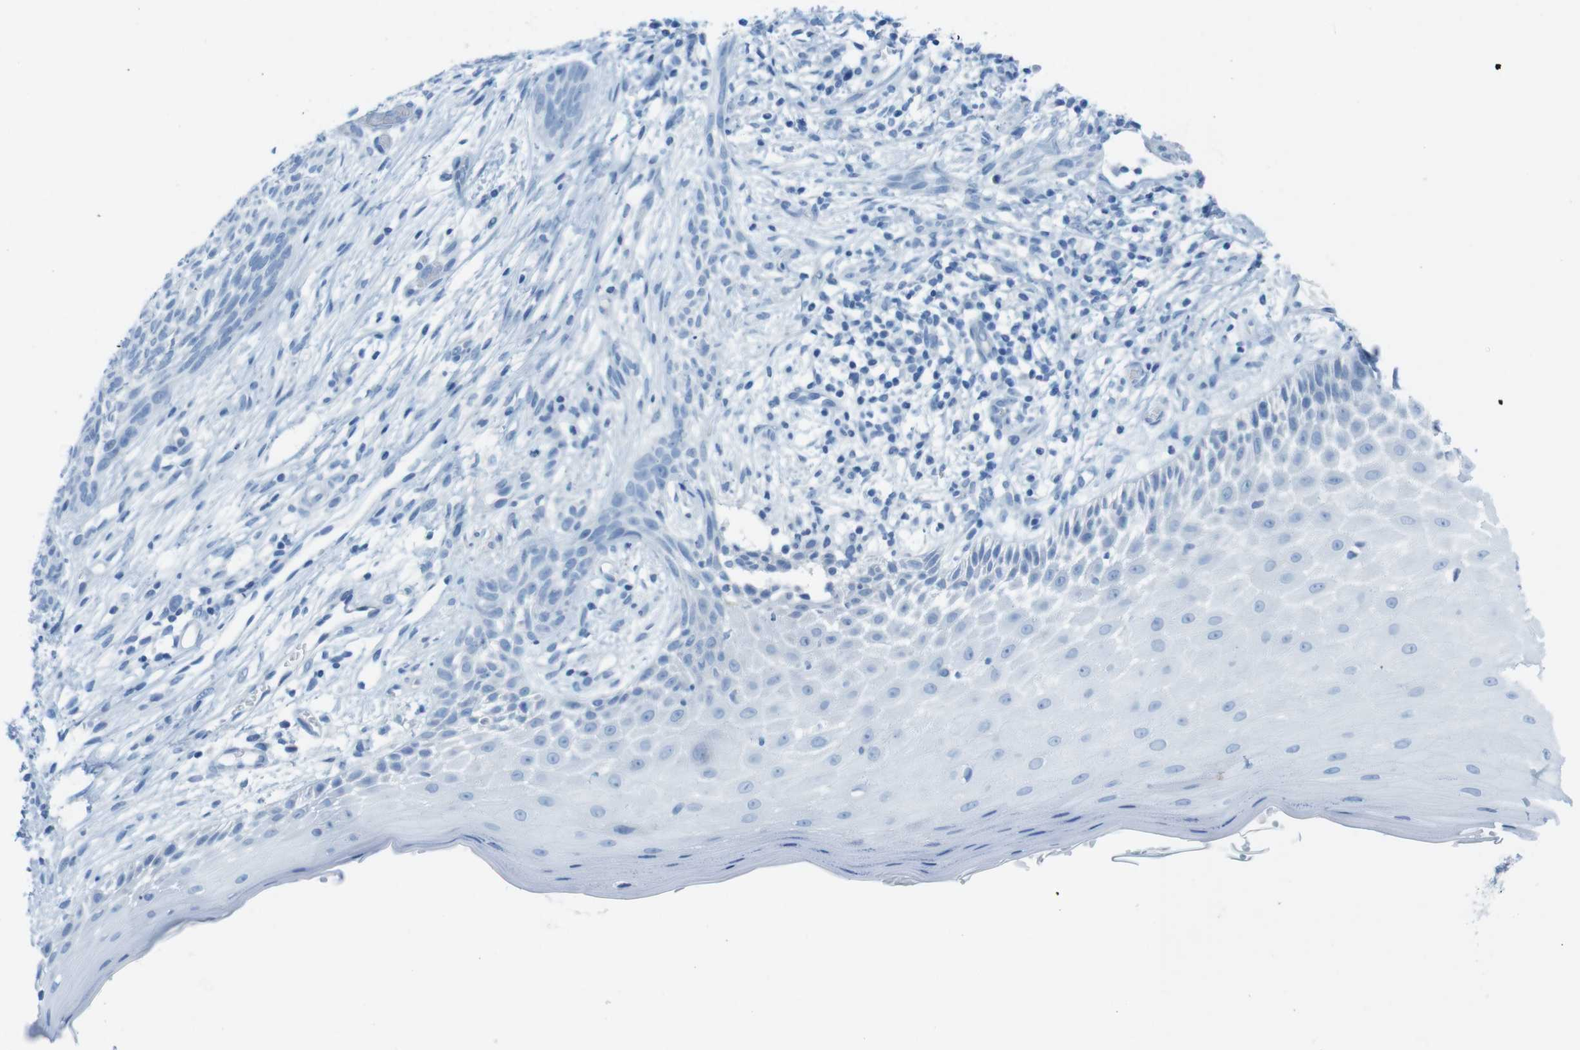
{"staining": {"intensity": "negative", "quantity": "none", "location": "none"}, "tissue": "skin cancer", "cell_type": "Tumor cells", "image_type": "cancer", "snomed": [{"axis": "morphology", "description": "Basal cell carcinoma"}, {"axis": "topography", "description": "Skin"}], "caption": "An IHC micrograph of skin cancer (basal cell carcinoma) is shown. There is no staining in tumor cells of skin cancer (basal cell carcinoma).", "gene": "GAP43", "patient": {"sex": "female", "age": 59}}